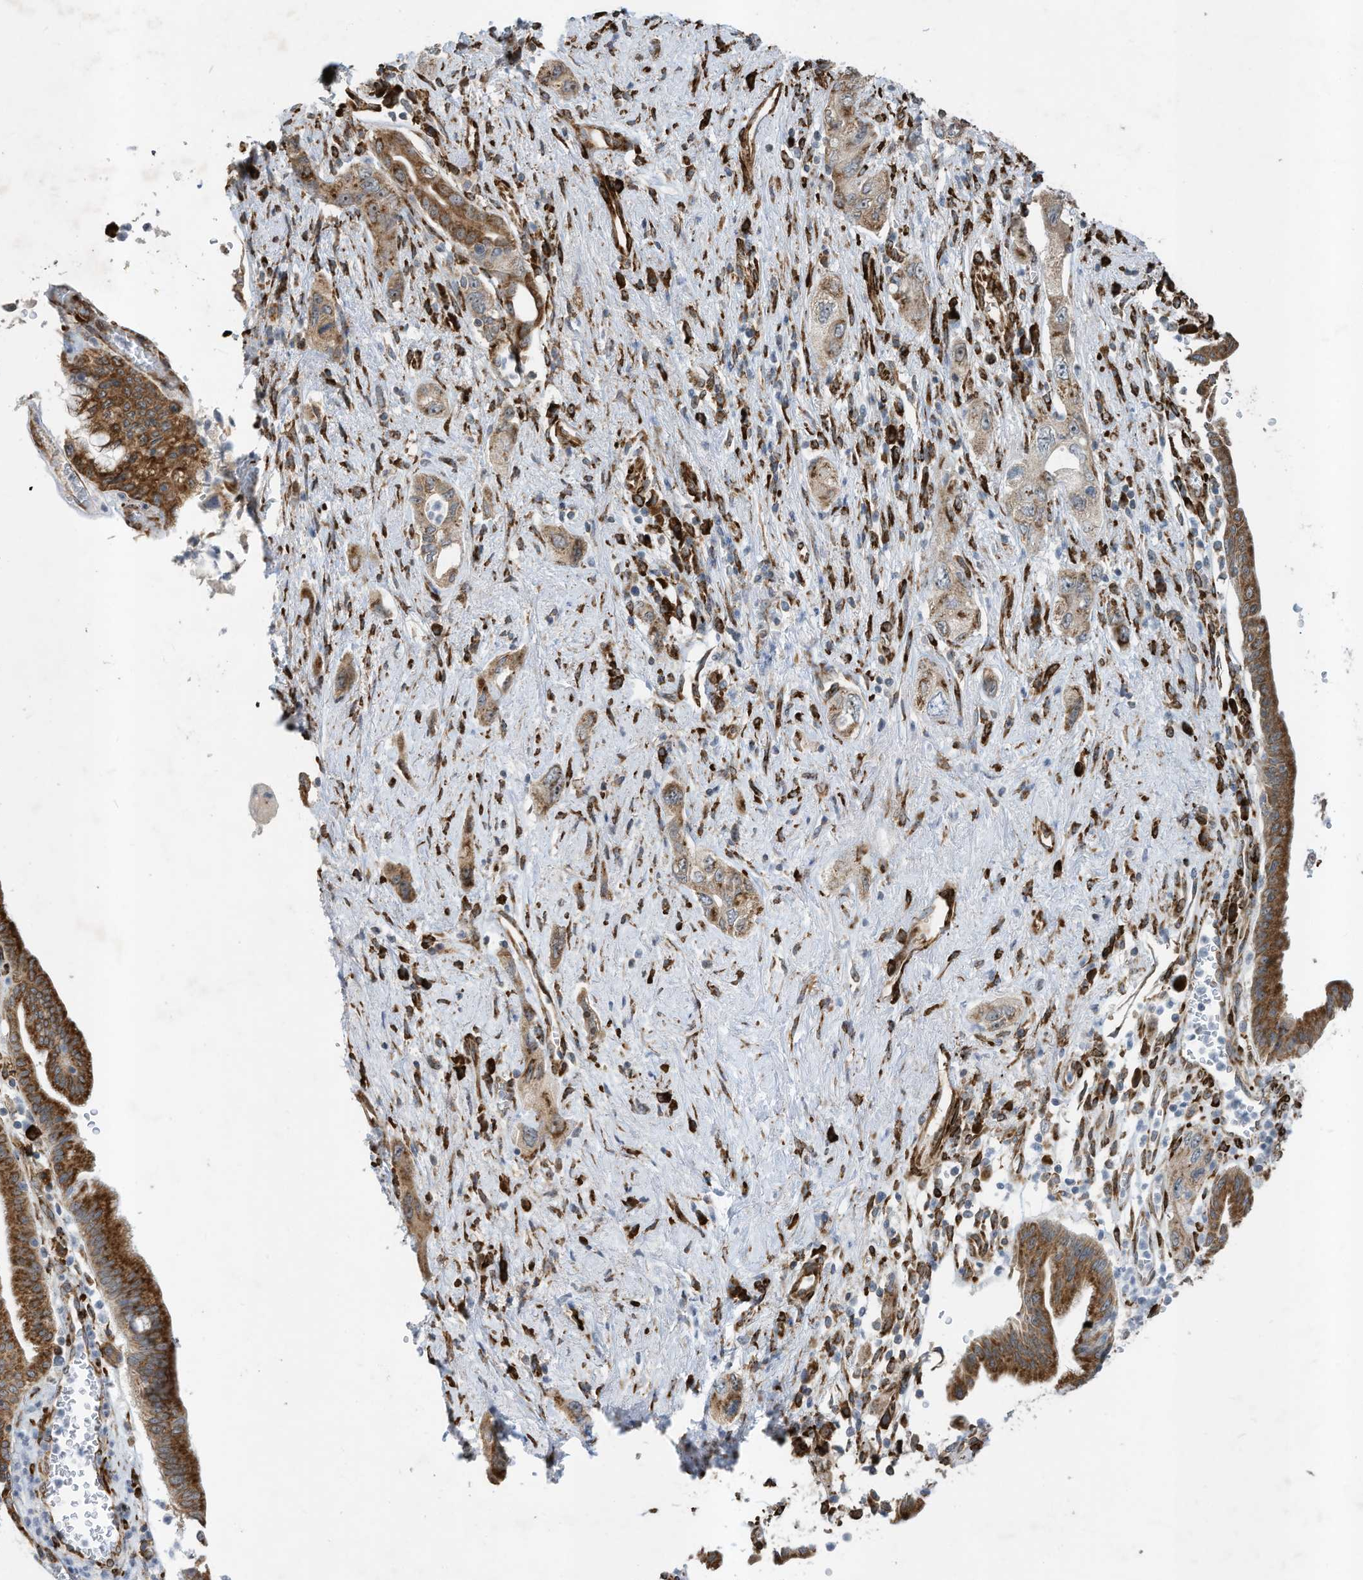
{"staining": {"intensity": "strong", "quantity": "25%-75%", "location": "cytoplasmic/membranous"}, "tissue": "pancreatic cancer", "cell_type": "Tumor cells", "image_type": "cancer", "snomed": [{"axis": "morphology", "description": "Adenocarcinoma, NOS"}, {"axis": "topography", "description": "Pancreas"}], "caption": "Adenocarcinoma (pancreatic) stained for a protein (brown) displays strong cytoplasmic/membranous positive staining in about 25%-75% of tumor cells.", "gene": "ZBTB45", "patient": {"sex": "female", "age": 73}}